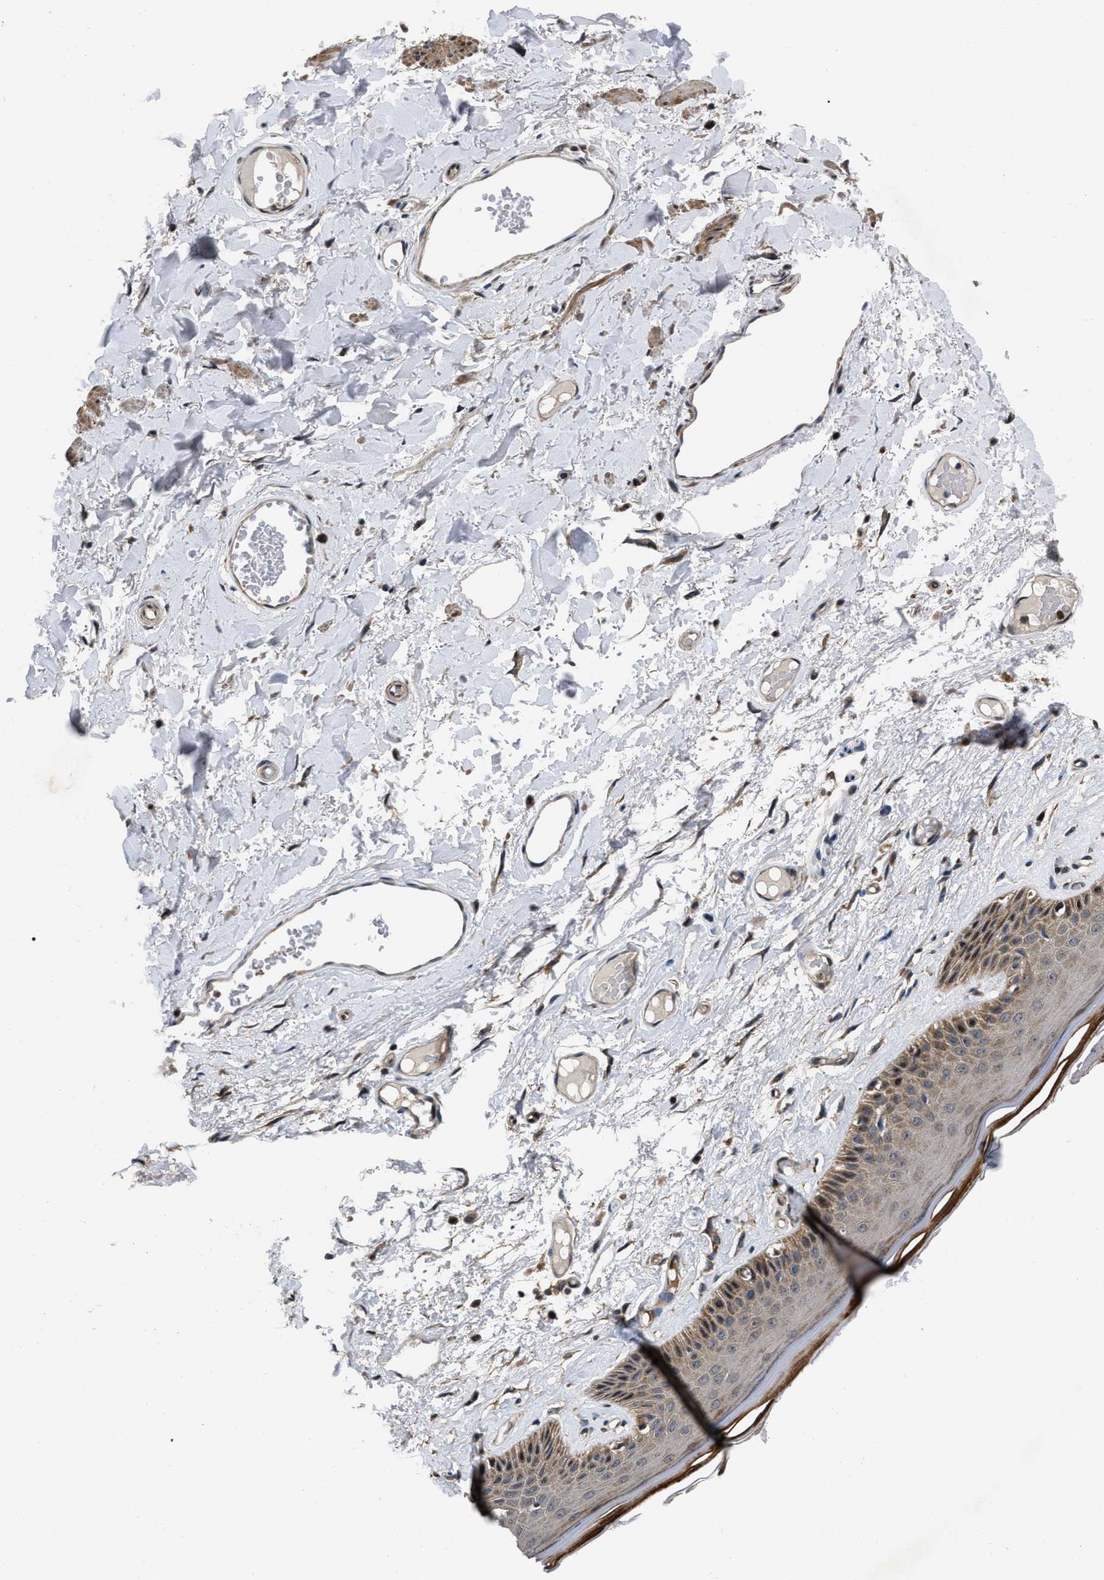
{"staining": {"intensity": "moderate", "quantity": ">75%", "location": "cytoplasmic/membranous,nuclear"}, "tissue": "skin", "cell_type": "Epidermal cells", "image_type": "normal", "snomed": [{"axis": "morphology", "description": "Normal tissue, NOS"}, {"axis": "topography", "description": "Vulva"}], "caption": "Protein expression analysis of normal skin exhibits moderate cytoplasmic/membranous,nuclear expression in approximately >75% of epidermal cells. (brown staining indicates protein expression, while blue staining denotes nuclei).", "gene": "PPWD1", "patient": {"sex": "female", "age": 73}}